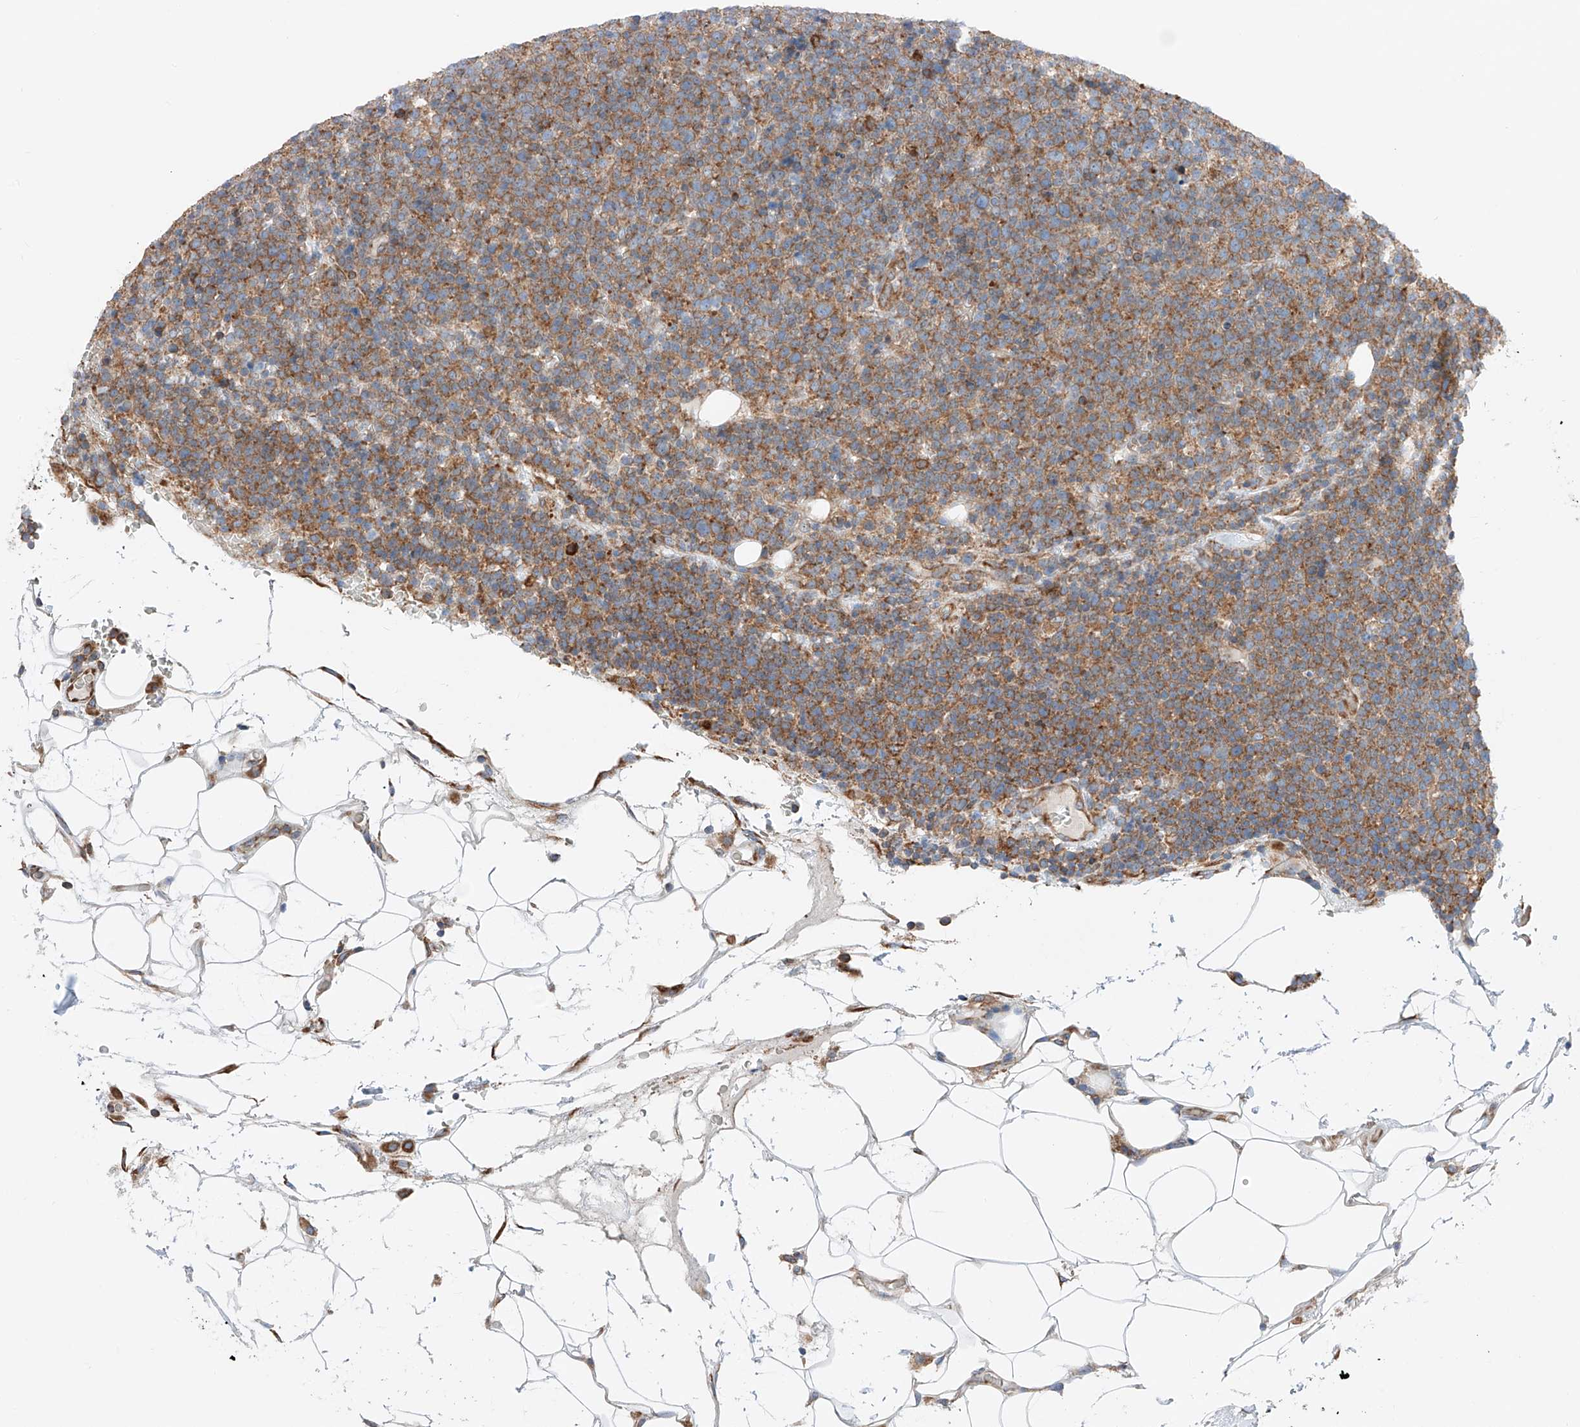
{"staining": {"intensity": "moderate", "quantity": ">75%", "location": "cytoplasmic/membranous"}, "tissue": "lymphoma", "cell_type": "Tumor cells", "image_type": "cancer", "snomed": [{"axis": "morphology", "description": "Malignant lymphoma, non-Hodgkin's type, High grade"}, {"axis": "topography", "description": "Lymph node"}], "caption": "Immunohistochemical staining of lymphoma exhibits medium levels of moderate cytoplasmic/membranous protein positivity in approximately >75% of tumor cells.", "gene": "CRELD1", "patient": {"sex": "male", "age": 61}}